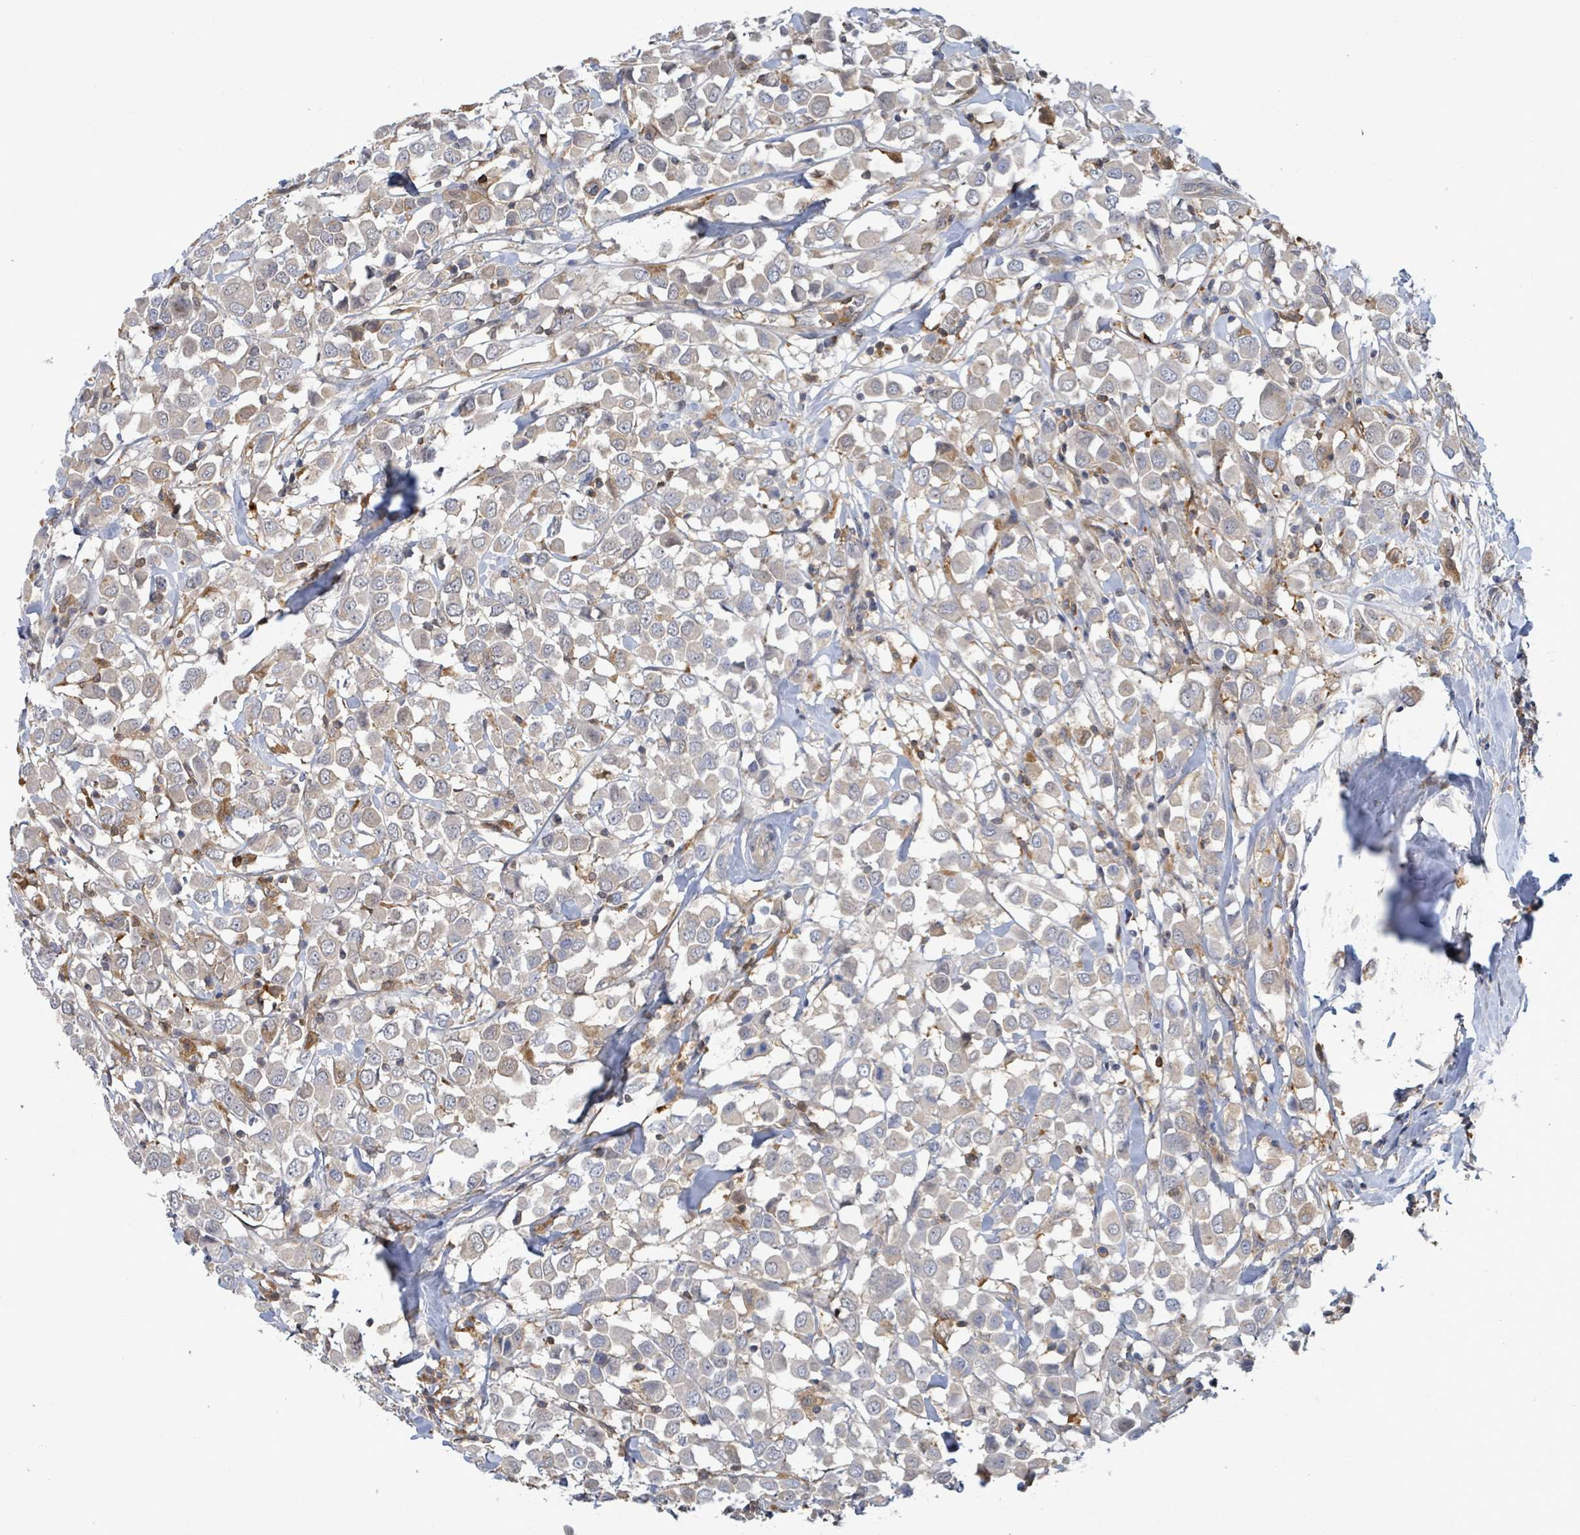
{"staining": {"intensity": "weak", "quantity": "<25%", "location": "cytoplasmic/membranous"}, "tissue": "breast cancer", "cell_type": "Tumor cells", "image_type": "cancer", "snomed": [{"axis": "morphology", "description": "Duct carcinoma"}, {"axis": "topography", "description": "Breast"}], "caption": "This is an IHC image of infiltrating ductal carcinoma (breast). There is no positivity in tumor cells.", "gene": "PGAM1", "patient": {"sex": "female", "age": 61}}